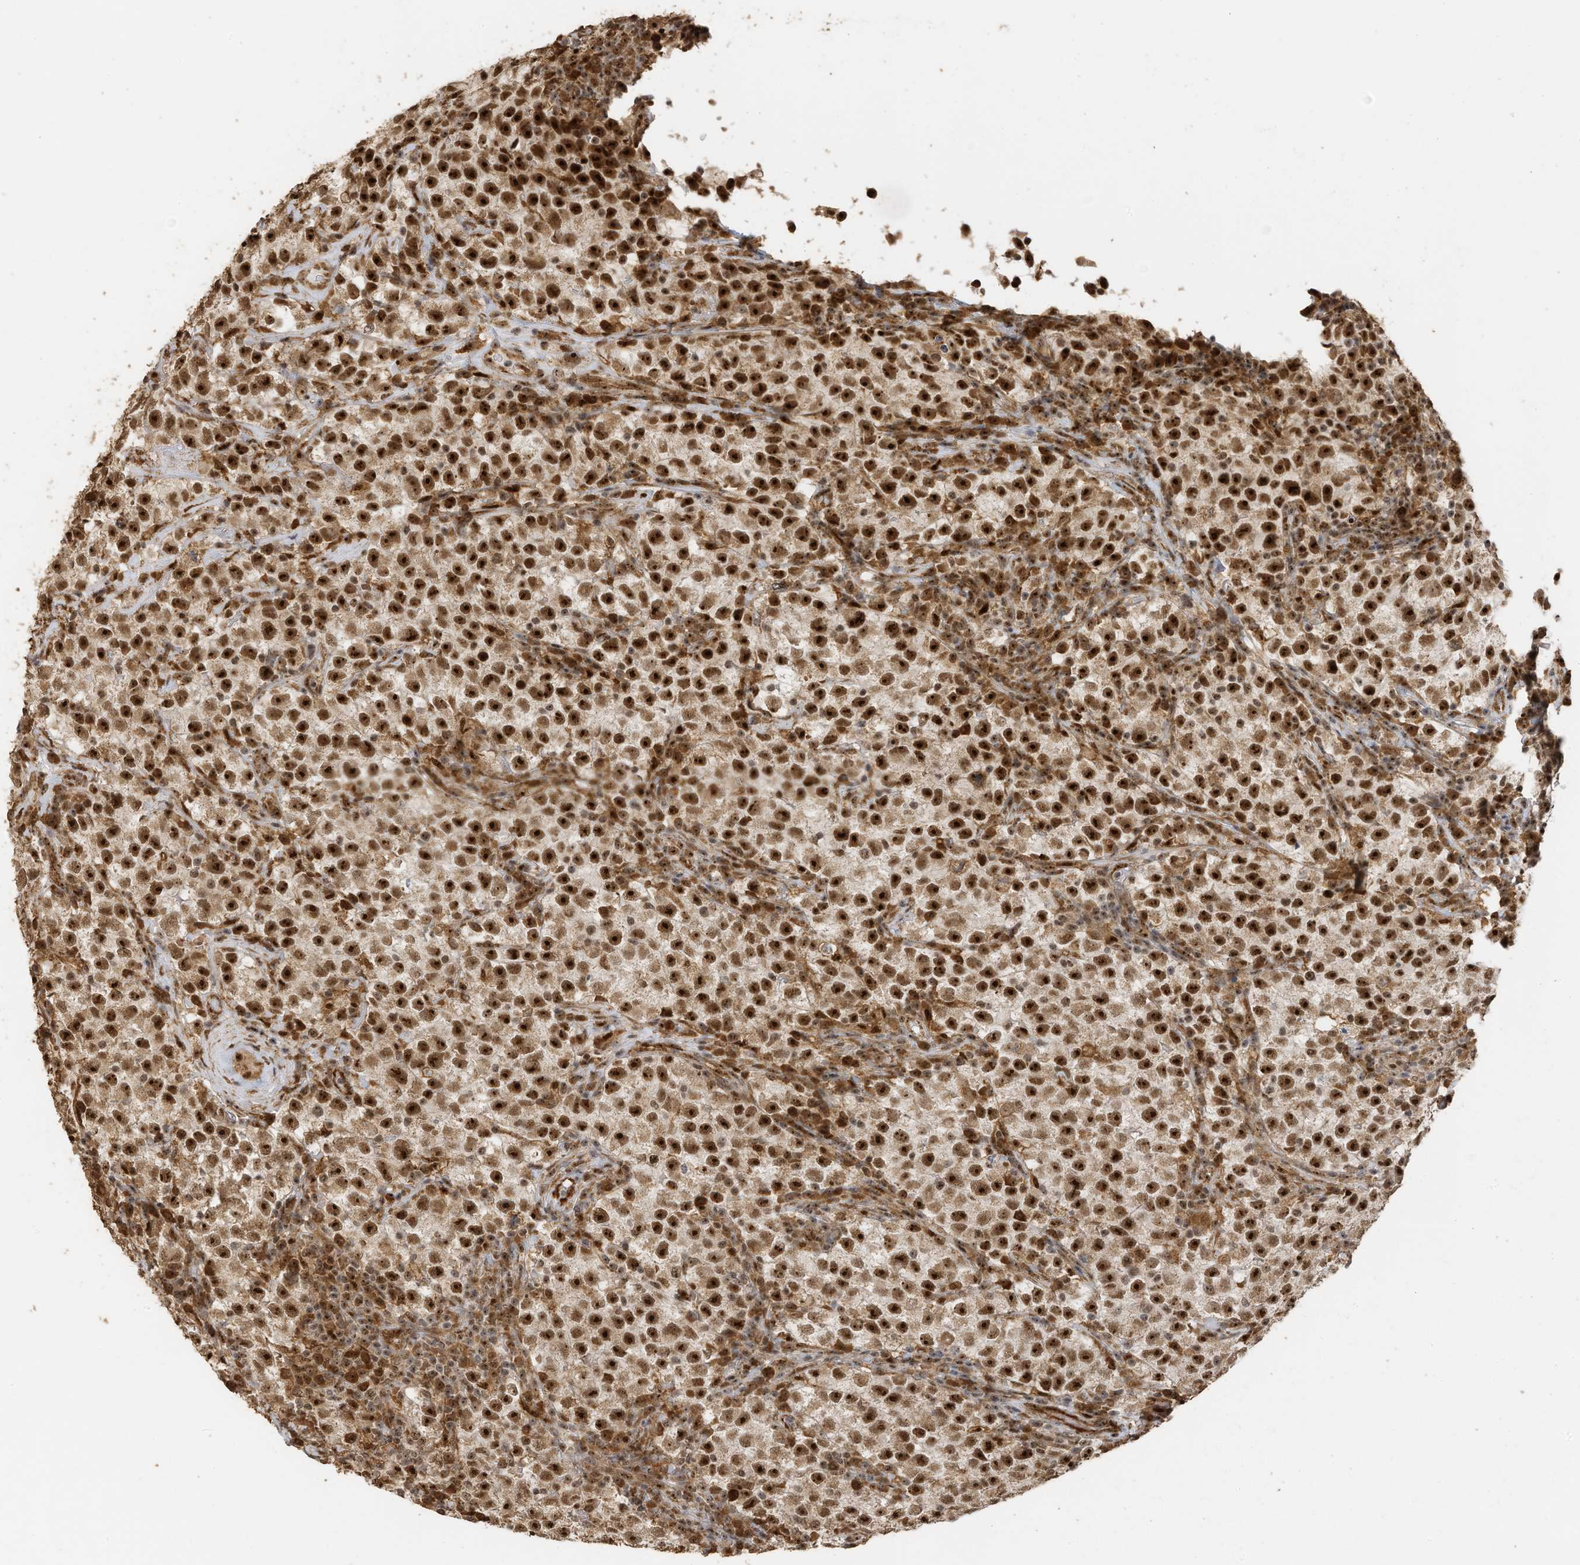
{"staining": {"intensity": "strong", "quantity": ">75%", "location": "nuclear"}, "tissue": "testis cancer", "cell_type": "Tumor cells", "image_type": "cancer", "snomed": [{"axis": "morphology", "description": "Seminoma, NOS"}, {"axis": "topography", "description": "Testis"}], "caption": "A photomicrograph of testis seminoma stained for a protein demonstrates strong nuclear brown staining in tumor cells.", "gene": "ERLEC1", "patient": {"sex": "male", "age": 22}}